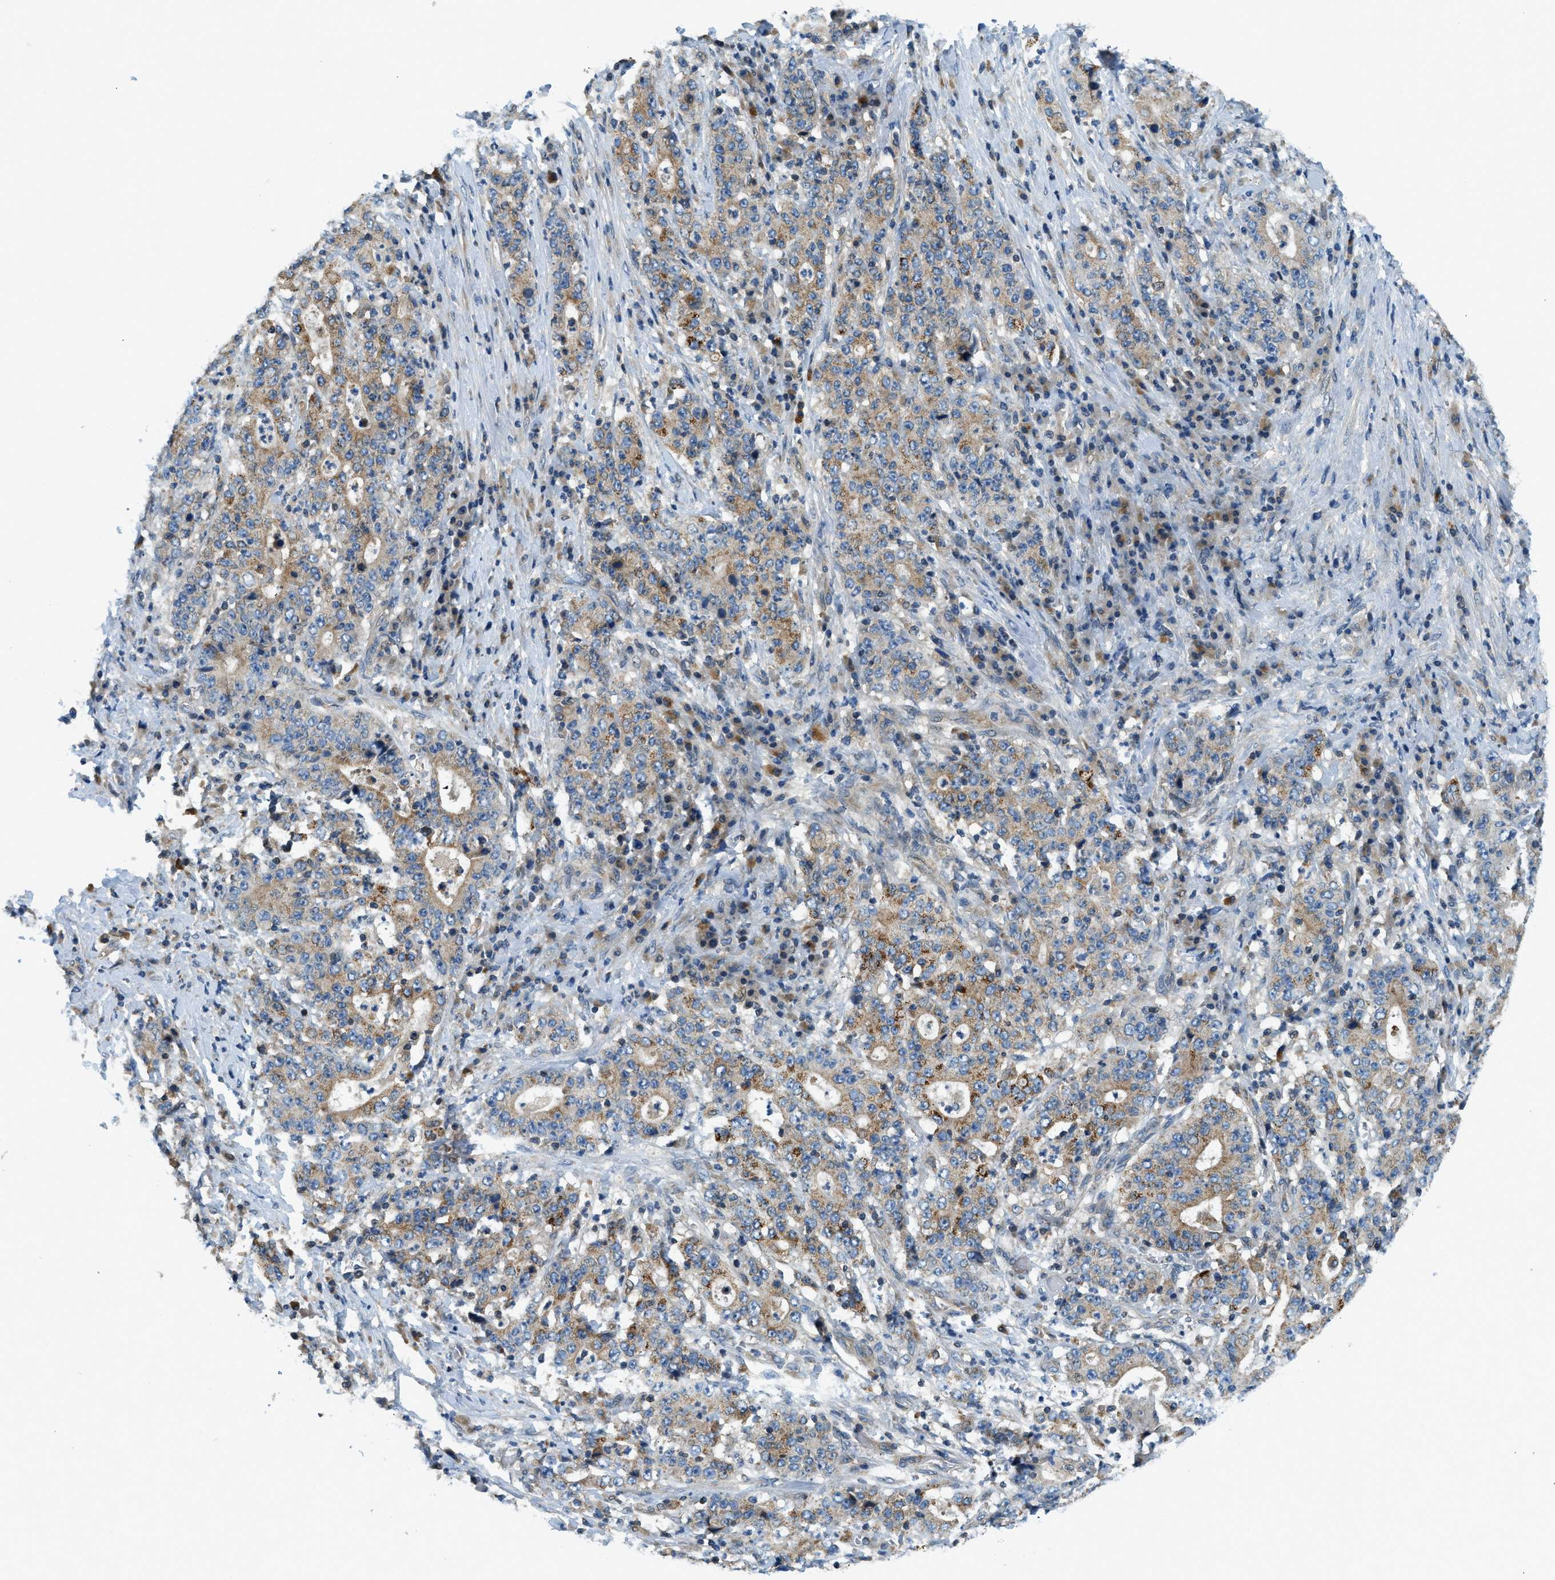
{"staining": {"intensity": "moderate", "quantity": "<25%", "location": "cytoplasmic/membranous"}, "tissue": "stomach cancer", "cell_type": "Tumor cells", "image_type": "cancer", "snomed": [{"axis": "morphology", "description": "Normal tissue, NOS"}, {"axis": "morphology", "description": "Adenocarcinoma, NOS"}, {"axis": "topography", "description": "Stomach, upper"}, {"axis": "topography", "description": "Stomach"}], "caption": "A low amount of moderate cytoplasmic/membranous staining is present in approximately <25% of tumor cells in stomach cancer tissue. (DAB (3,3'-diaminobenzidine) IHC, brown staining for protein, blue staining for nuclei).", "gene": "KCNK1", "patient": {"sex": "male", "age": 59}}